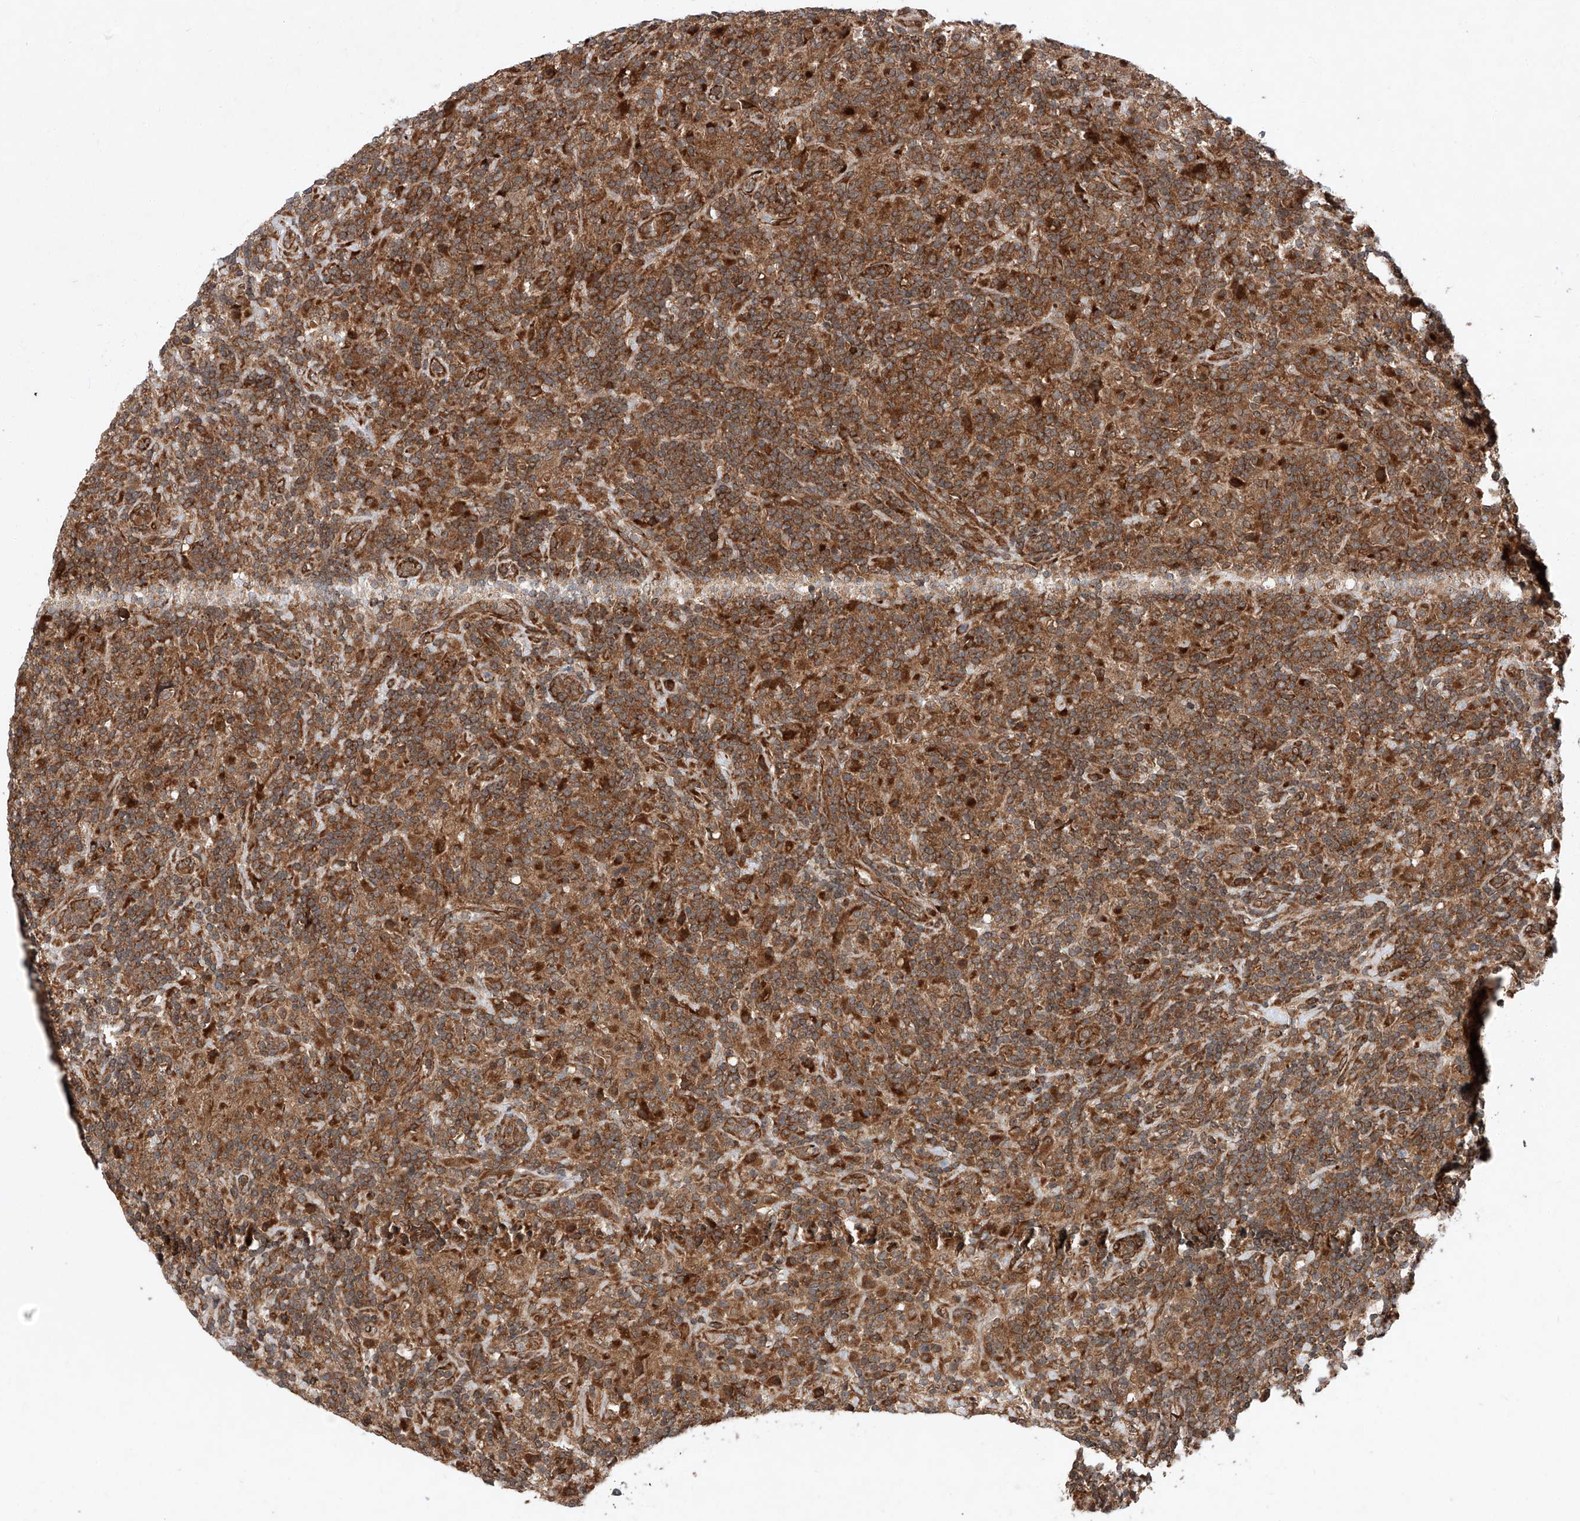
{"staining": {"intensity": "moderate", "quantity": ">75%", "location": "cytoplasmic/membranous"}, "tissue": "lymphoma", "cell_type": "Tumor cells", "image_type": "cancer", "snomed": [{"axis": "morphology", "description": "Hodgkin's disease, NOS"}, {"axis": "topography", "description": "Lymph node"}], "caption": "Human lymphoma stained for a protein (brown) demonstrates moderate cytoplasmic/membranous positive staining in about >75% of tumor cells.", "gene": "ZFP28", "patient": {"sex": "male", "age": 70}}